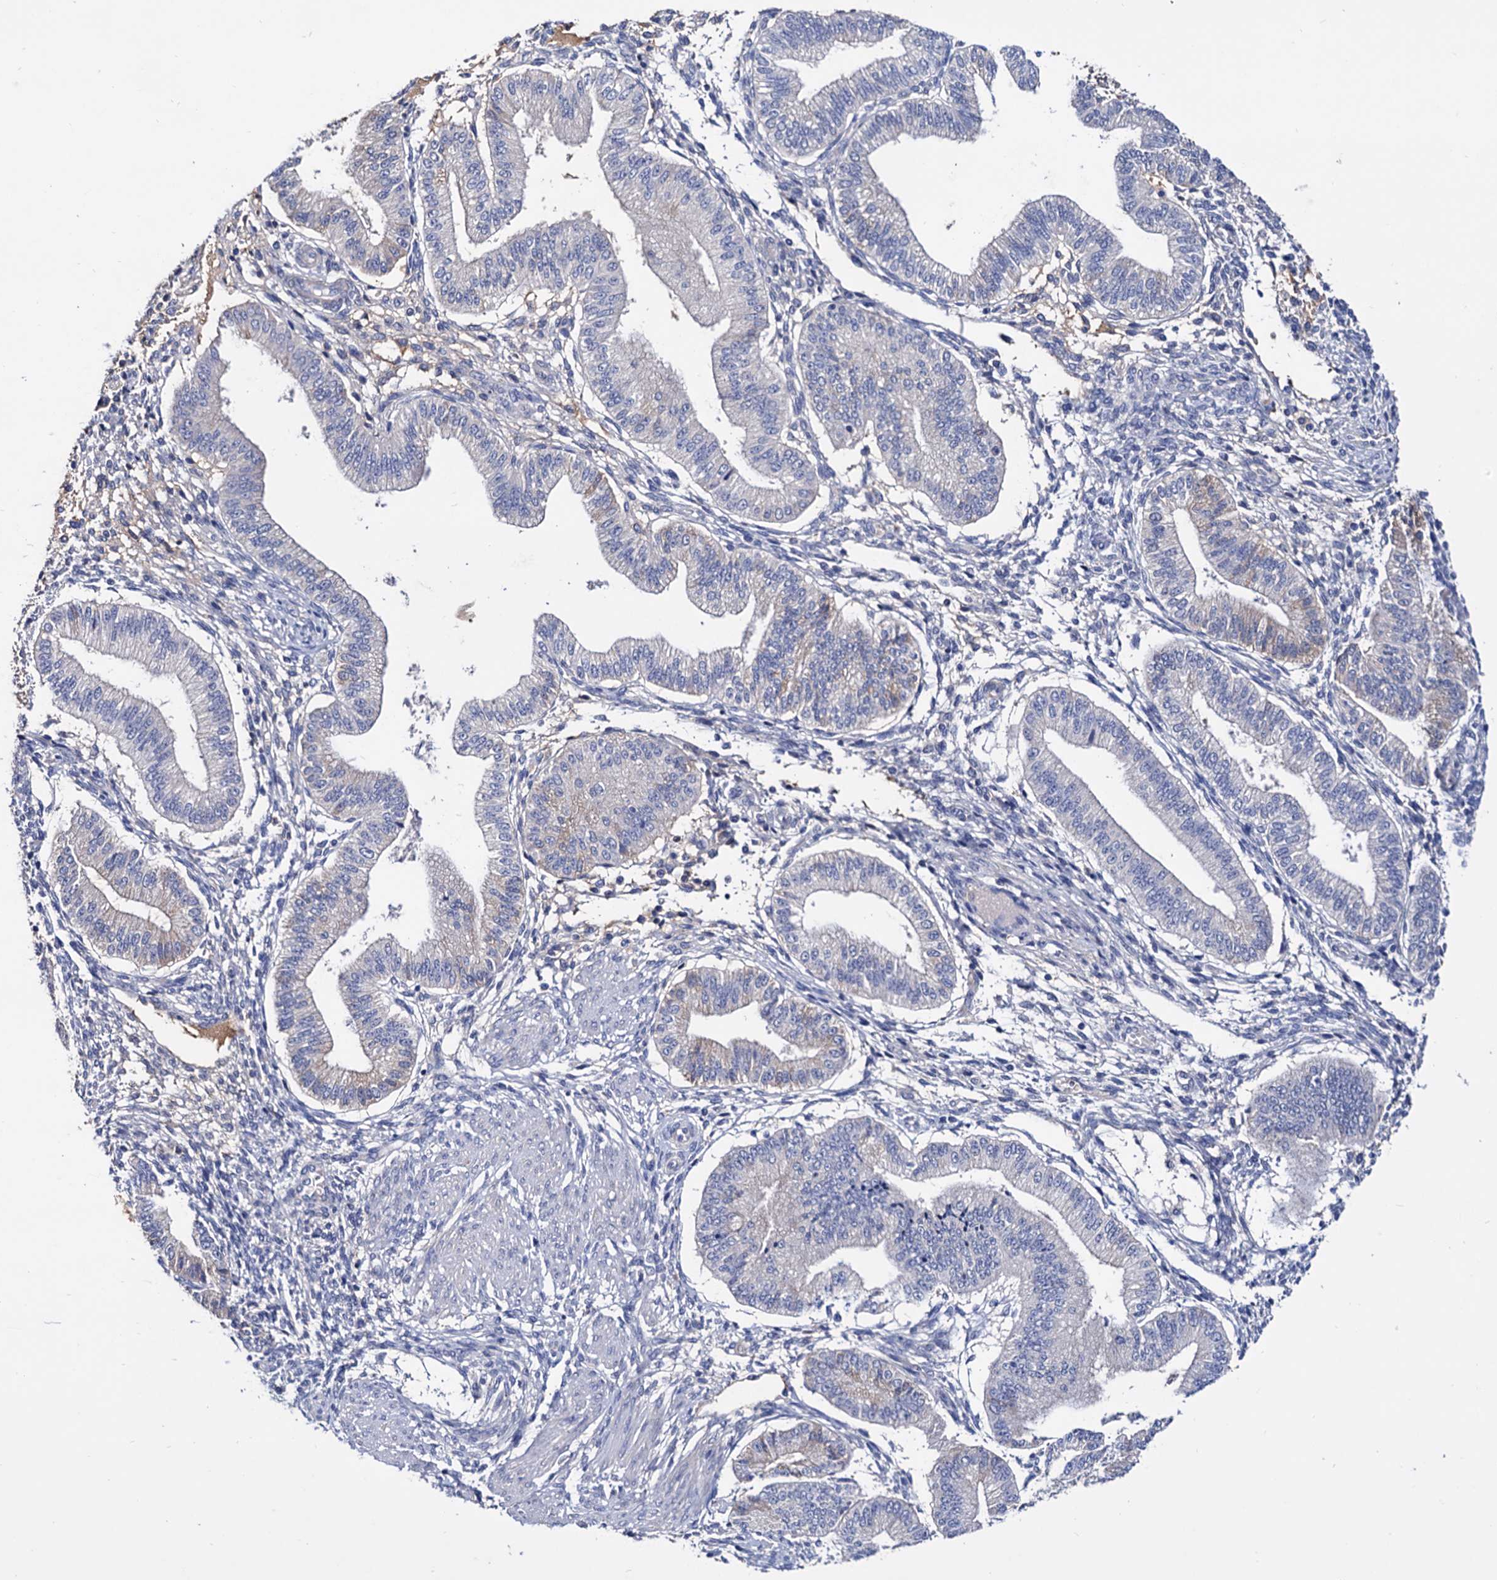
{"staining": {"intensity": "negative", "quantity": "none", "location": "none"}, "tissue": "endometrium", "cell_type": "Cells in endometrial stroma", "image_type": "normal", "snomed": [{"axis": "morphology", "description": "Normal tissue, NOS"}, {"axis": "topography", "description": "Endometrium"}], "caption": "This is a micrograph of immunohistochemistry staining of unremarkable endometrium, which shows no positivity in cells in endometrial stroma.", "gene": "NPAS4", "patient": {"sex": "female", "age": 39}}